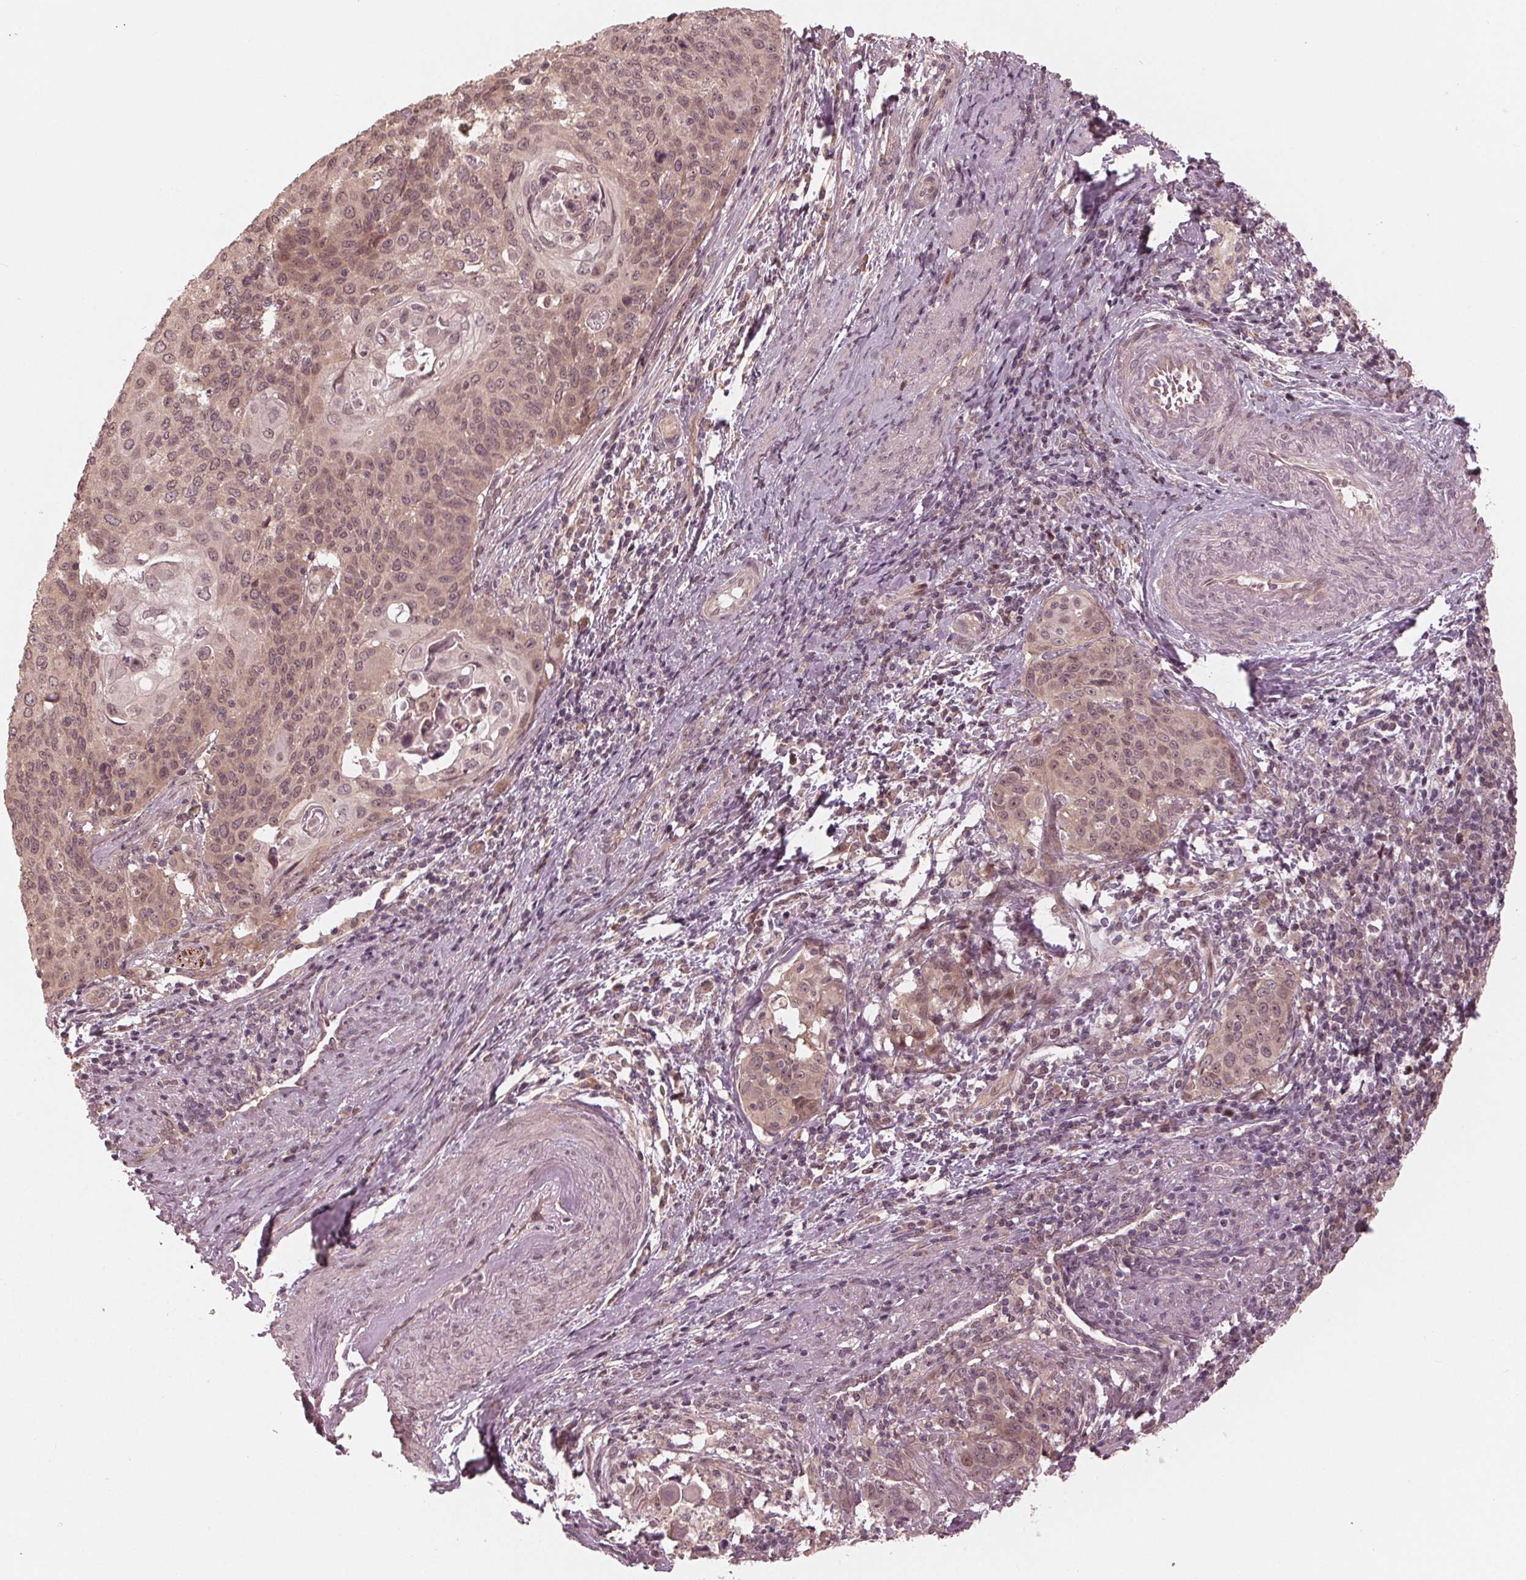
{"staining": {"intensity": "weak", "quantity": ">75%", "location": "cytoplasmic/membranous,nuclear"}, "tissue": "cervical cancer", "cell_type": "Tumor cells", "image_type": "cancer", "snomed": [{"axis": "morphology", "description": "Squamous cell carcinoma, NOS"}, {"axis": "topography", "description": "Cervix"}], "caption": "Immunohistochemistry (IHC) image of neoplastic tissue: cervical squamous cell carcinoma stained using immunohistochemistry reveals low levels of weak protein expression localized specifically in the cytoplasmic/membranous and nuclear of tumor cells, appearing as a cytoplasmic/membranous and nuclear brown color.", "gene": "ZNF471", "patient": {"sex": "female", "age": 65}}